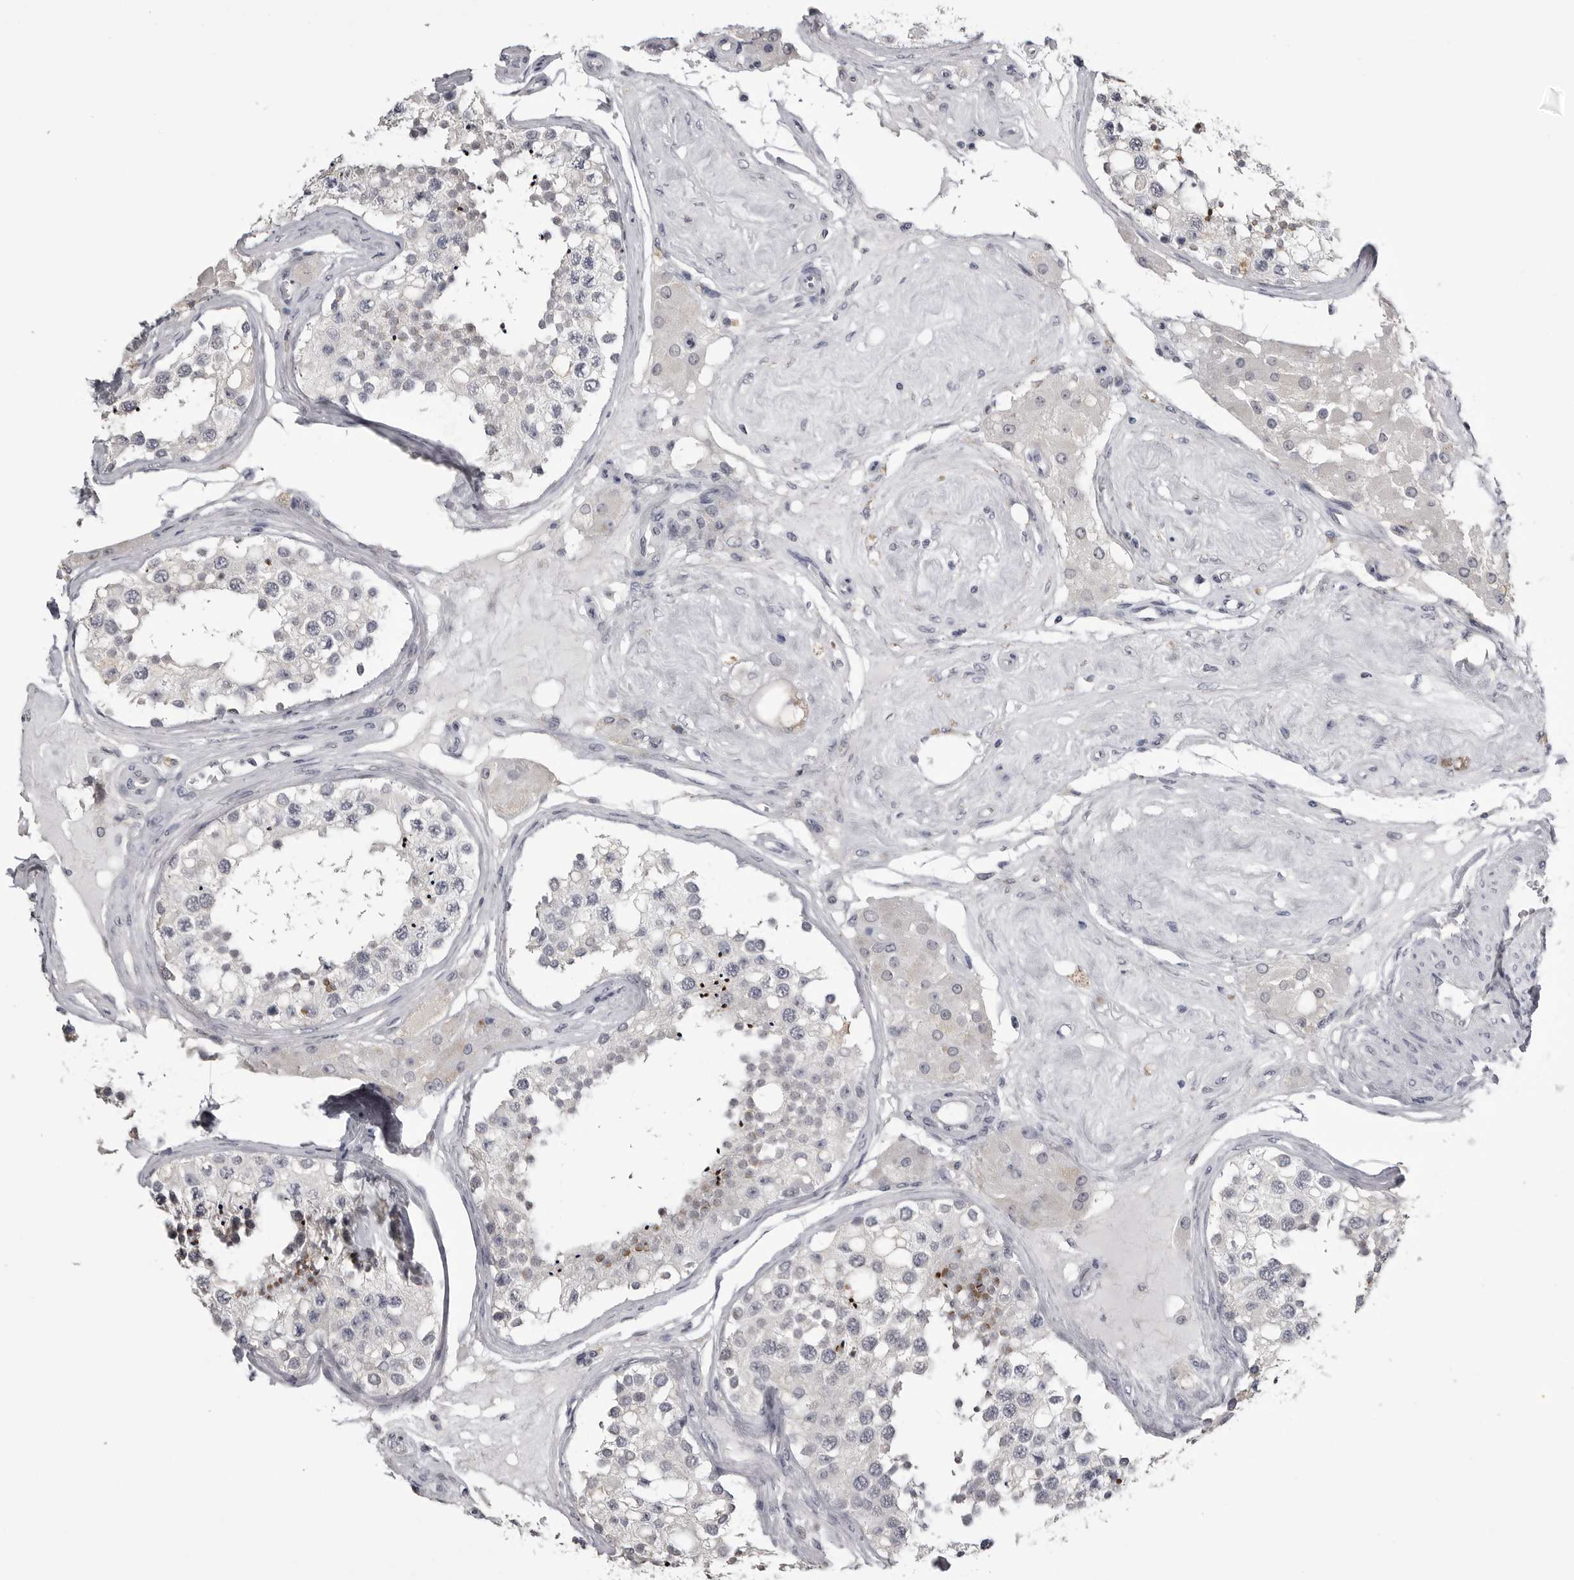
{"staining": {"intensity": "moderate", "quantity": "<25%", "location": "cytoplasmic/membranous,nuclear"}, "tissue": "testis", "cell_type": "Cells in seminiferous ducts", "image_type": "normal", "snomed": [{"axis": "morphology", "description": "Normal tissue, NOS"}, {"axis": "topography", "description": "Testis"}], "caption": "This is a photomicrograph of immunohistochemistry staining of unremarkable testis, which shows moderate staining in the cytoplasmic/membranous,nuclear of cells in seminiferous ducts.", "gene": "GPN2", "patient": {"sex": "male", "age": 68}}